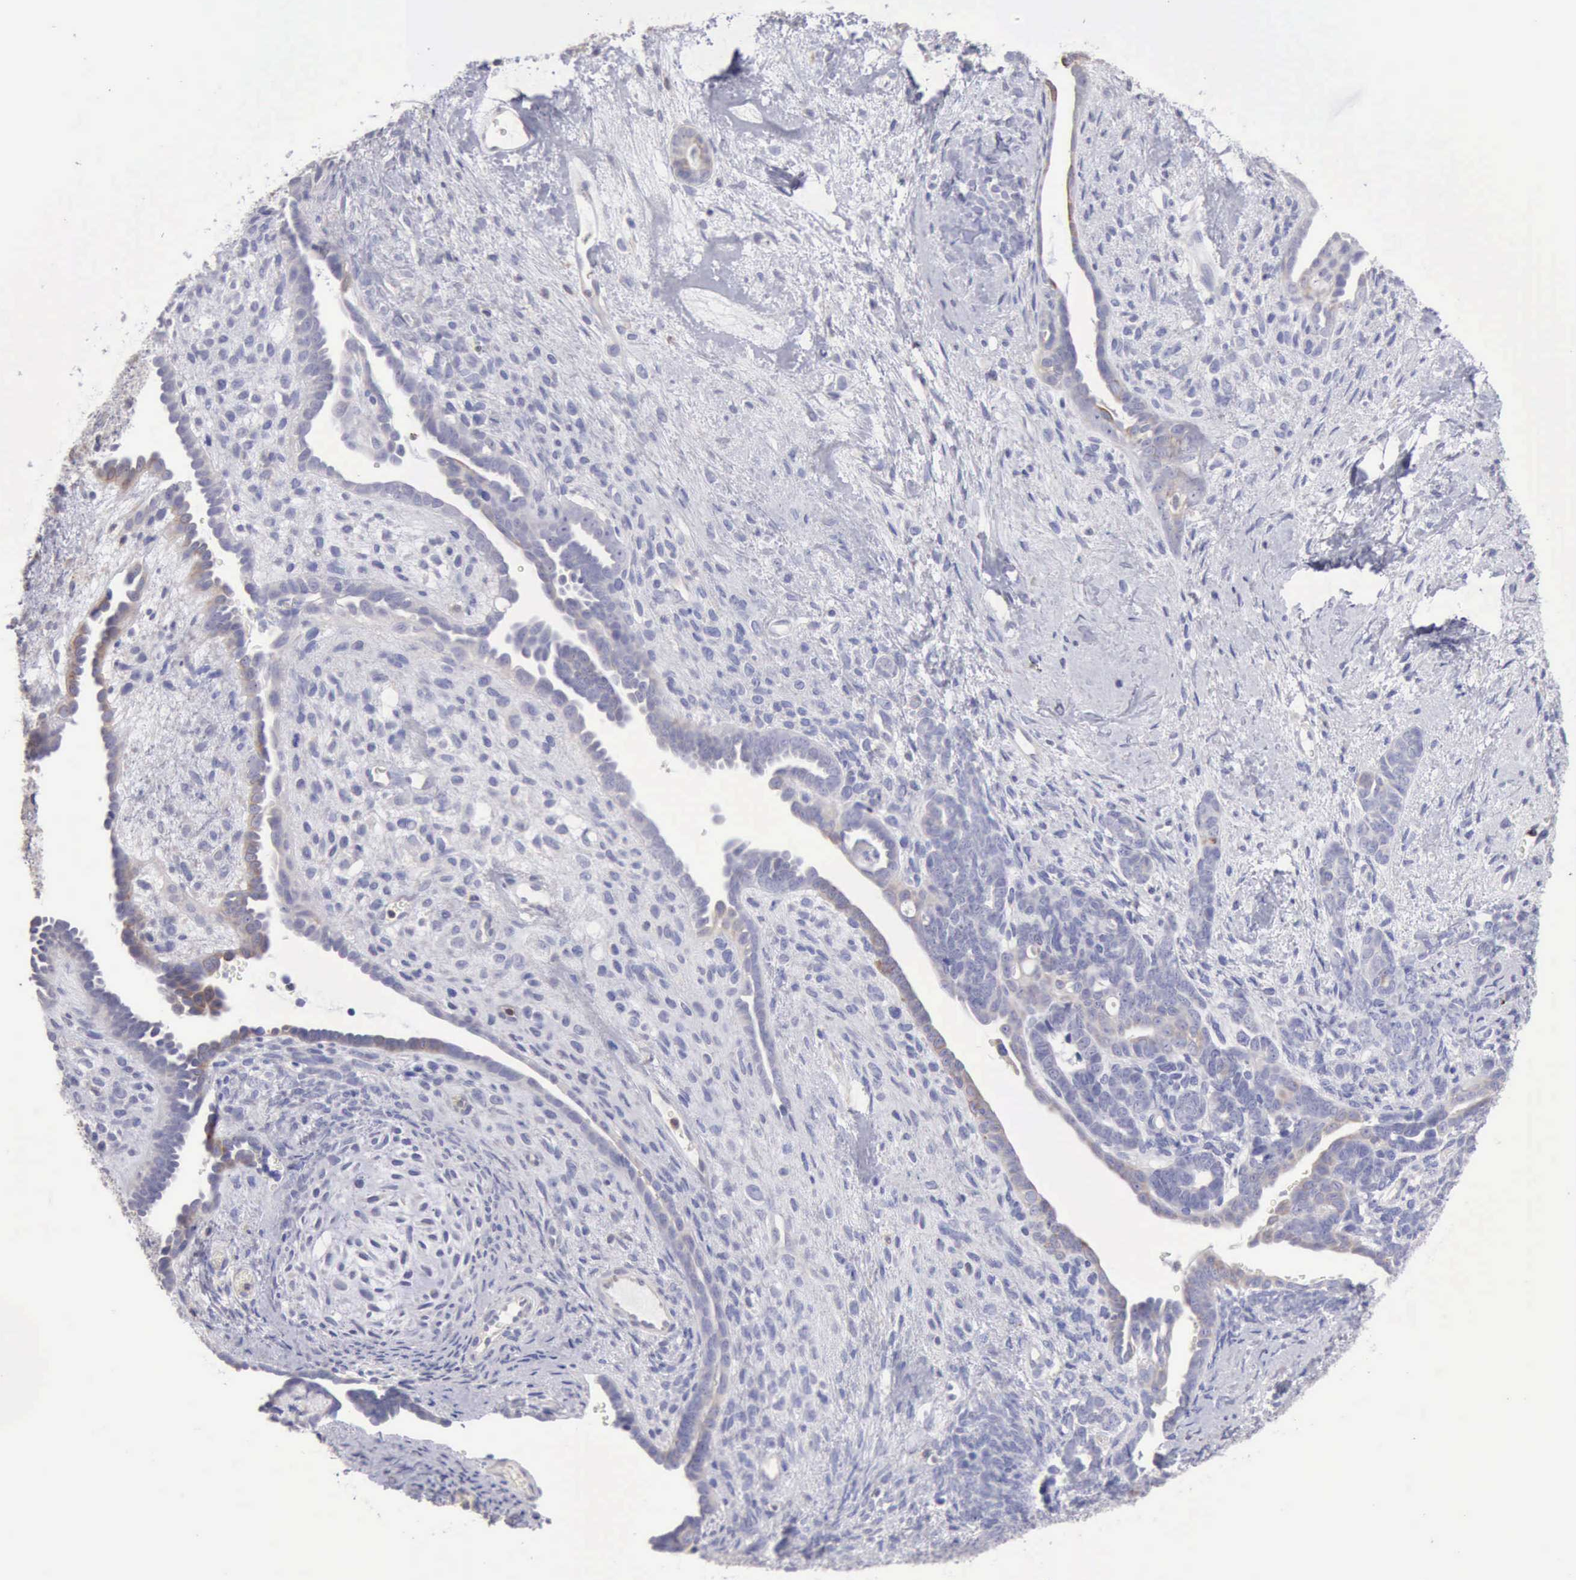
{"staining": {"intensity": "negative", "quantity": "none", "location": "none"}, "tissue": "endometrial cancer", "cell_type": "Tumor cells", "image_type": "cancer", "snomed": [{"axis": "morphology", "description": "Neoplasm, malignant, NOS"}, {"axis": "topography", "description": "Endometrium"}], "caption": "Immunohistochemistry (IHC) of endometrial cancer demonstrates no positivity in tumor cells.", "gene": "SASH3", "patient": {"sex": "female", "age": 74}}